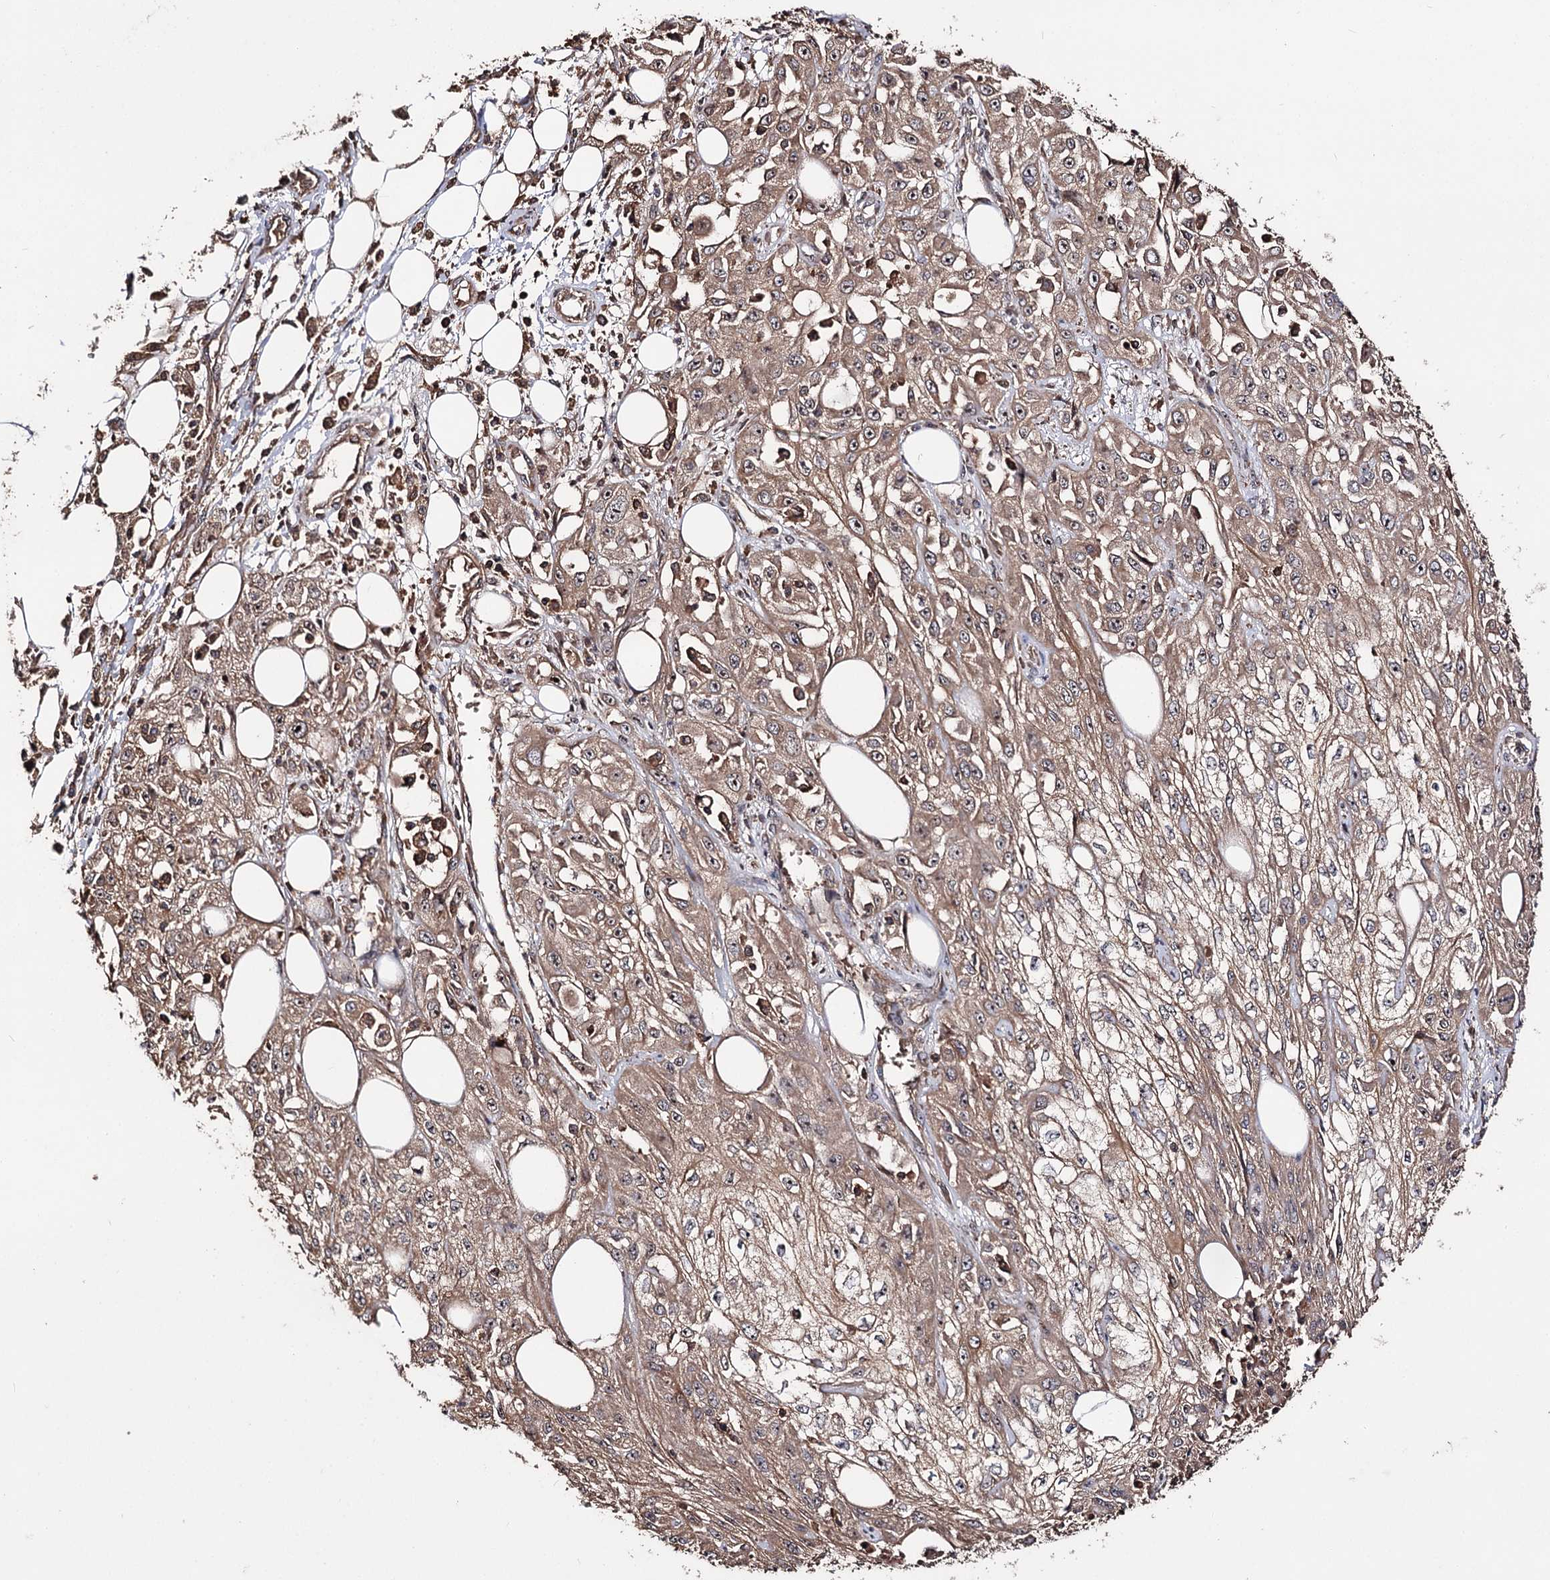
{"staining": {"intensity": "moderate", "quantity": ">75%", "location": "cytoplasmic/membranous"}, "tissue": "skin cancer", "cell_type": "Tumor cells", "image_type": "cancer", "snomed": [{"axis": "morphology", "description": "Squamous cell carcinoma, NOS"}, {"axis": "morphology", "description": "Squamous cell carcinoma, metastatic, NOS"}, {"axis": "topography", "description": "Skin"}, {"axis": "topography", "description": "Lymph node"}], "caption": "An image showing moderate cytoplasmic/membranous expression in approximately >75% of tumor cells in skin cancer, as visualized by brown immunohistochemical staining.", "gene": "FAM53B", "patient": {"sex": "male", "age": 75}}